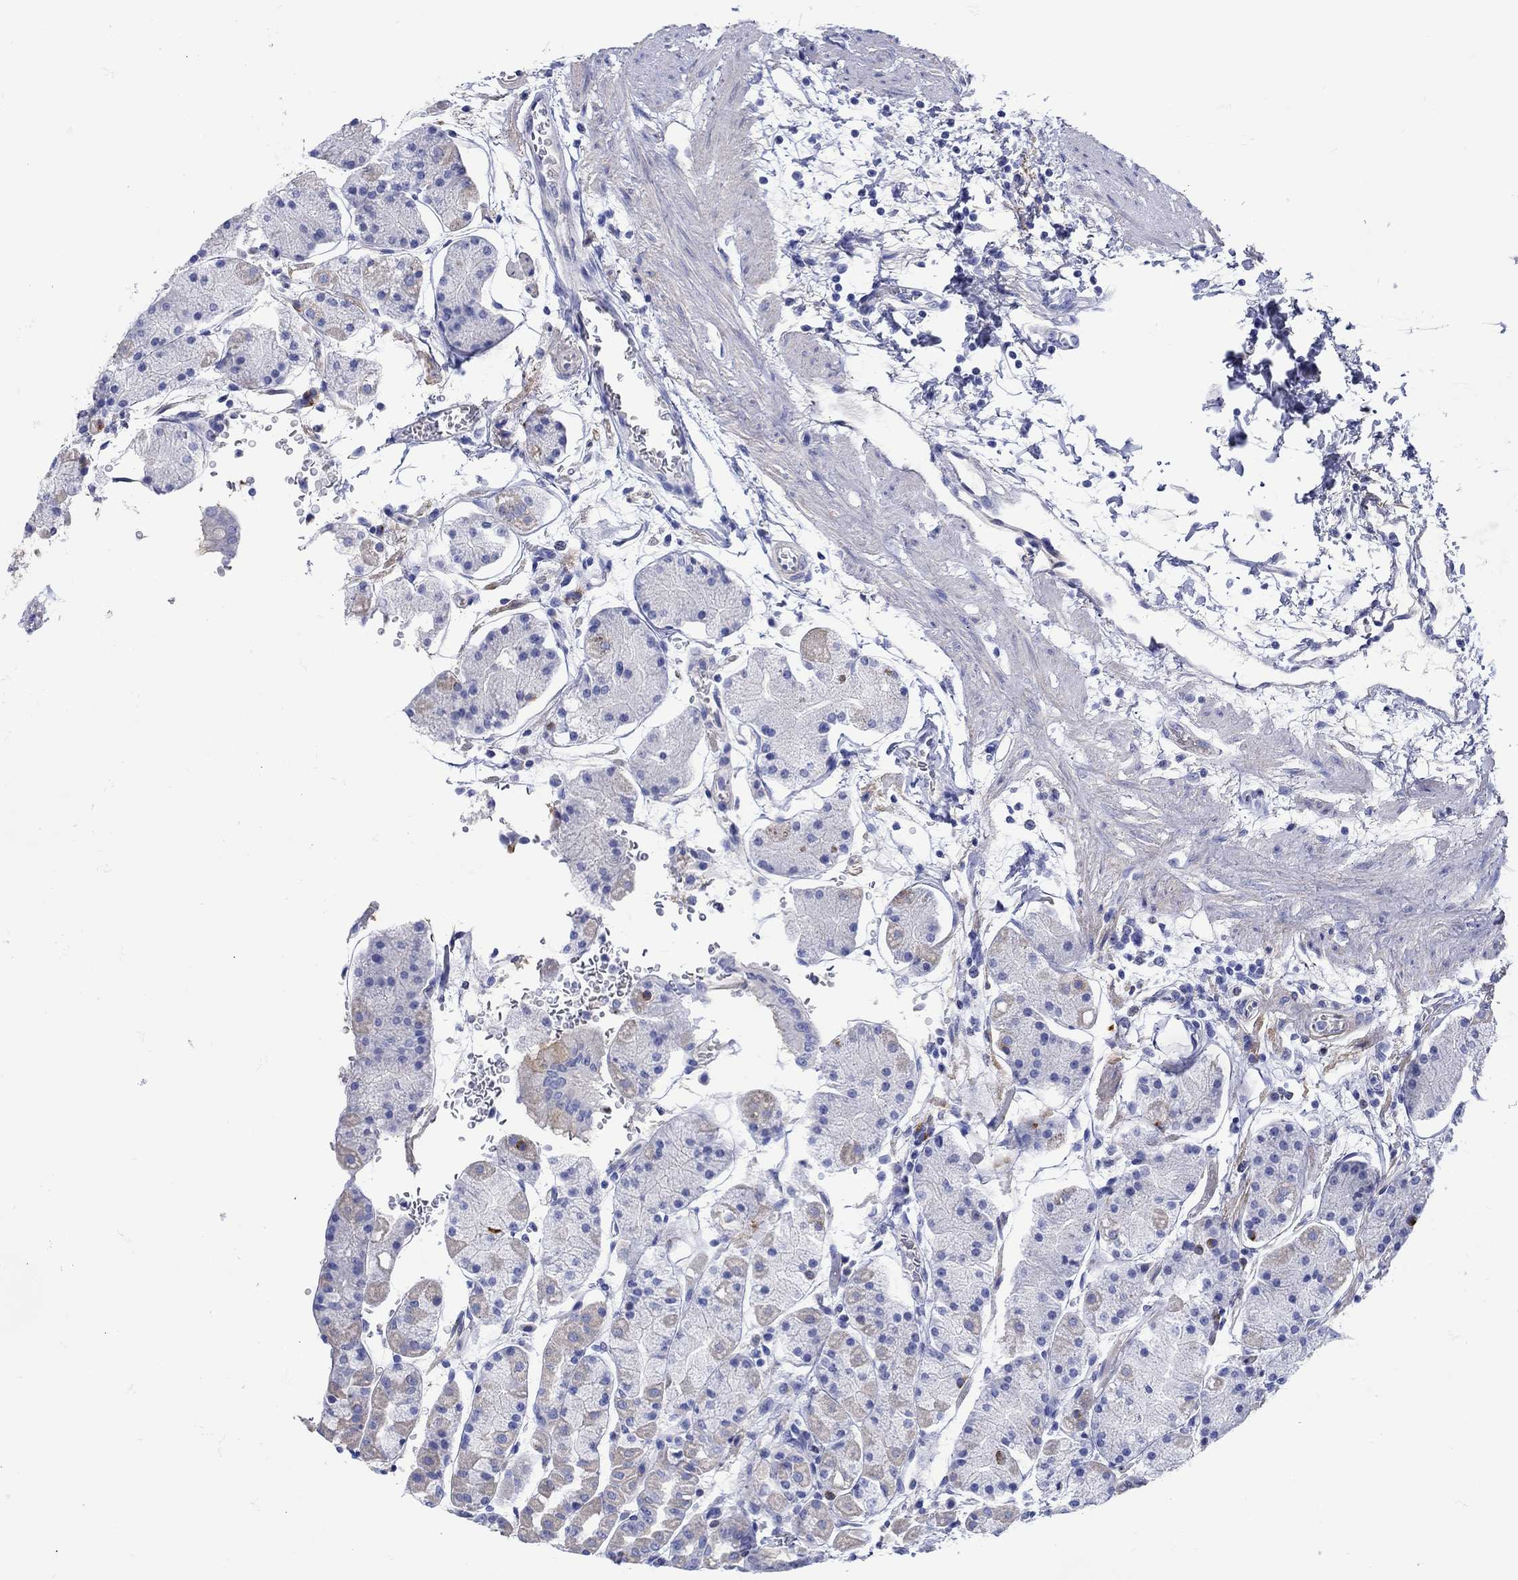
{"staining": {"intensity": "strong", "quantity": "<25%", "location": "cytoplasmic/membranous"}, "tissue": "stomach", "cell_type": "Glandular cells", "image_type": "normal", "snomed": [{"axis": "morphology", "description": "Normal tissue, NOS"}, {"axis": "topography", "description": "Stomach"}], "caption": "Protein staining shows strong cytoplasmic/membranous expression in approximately <25% of glandular cells in unremarkable stomach.", "gene": "ANKMY1", "patient": {"sex": "male", "age": 54}}